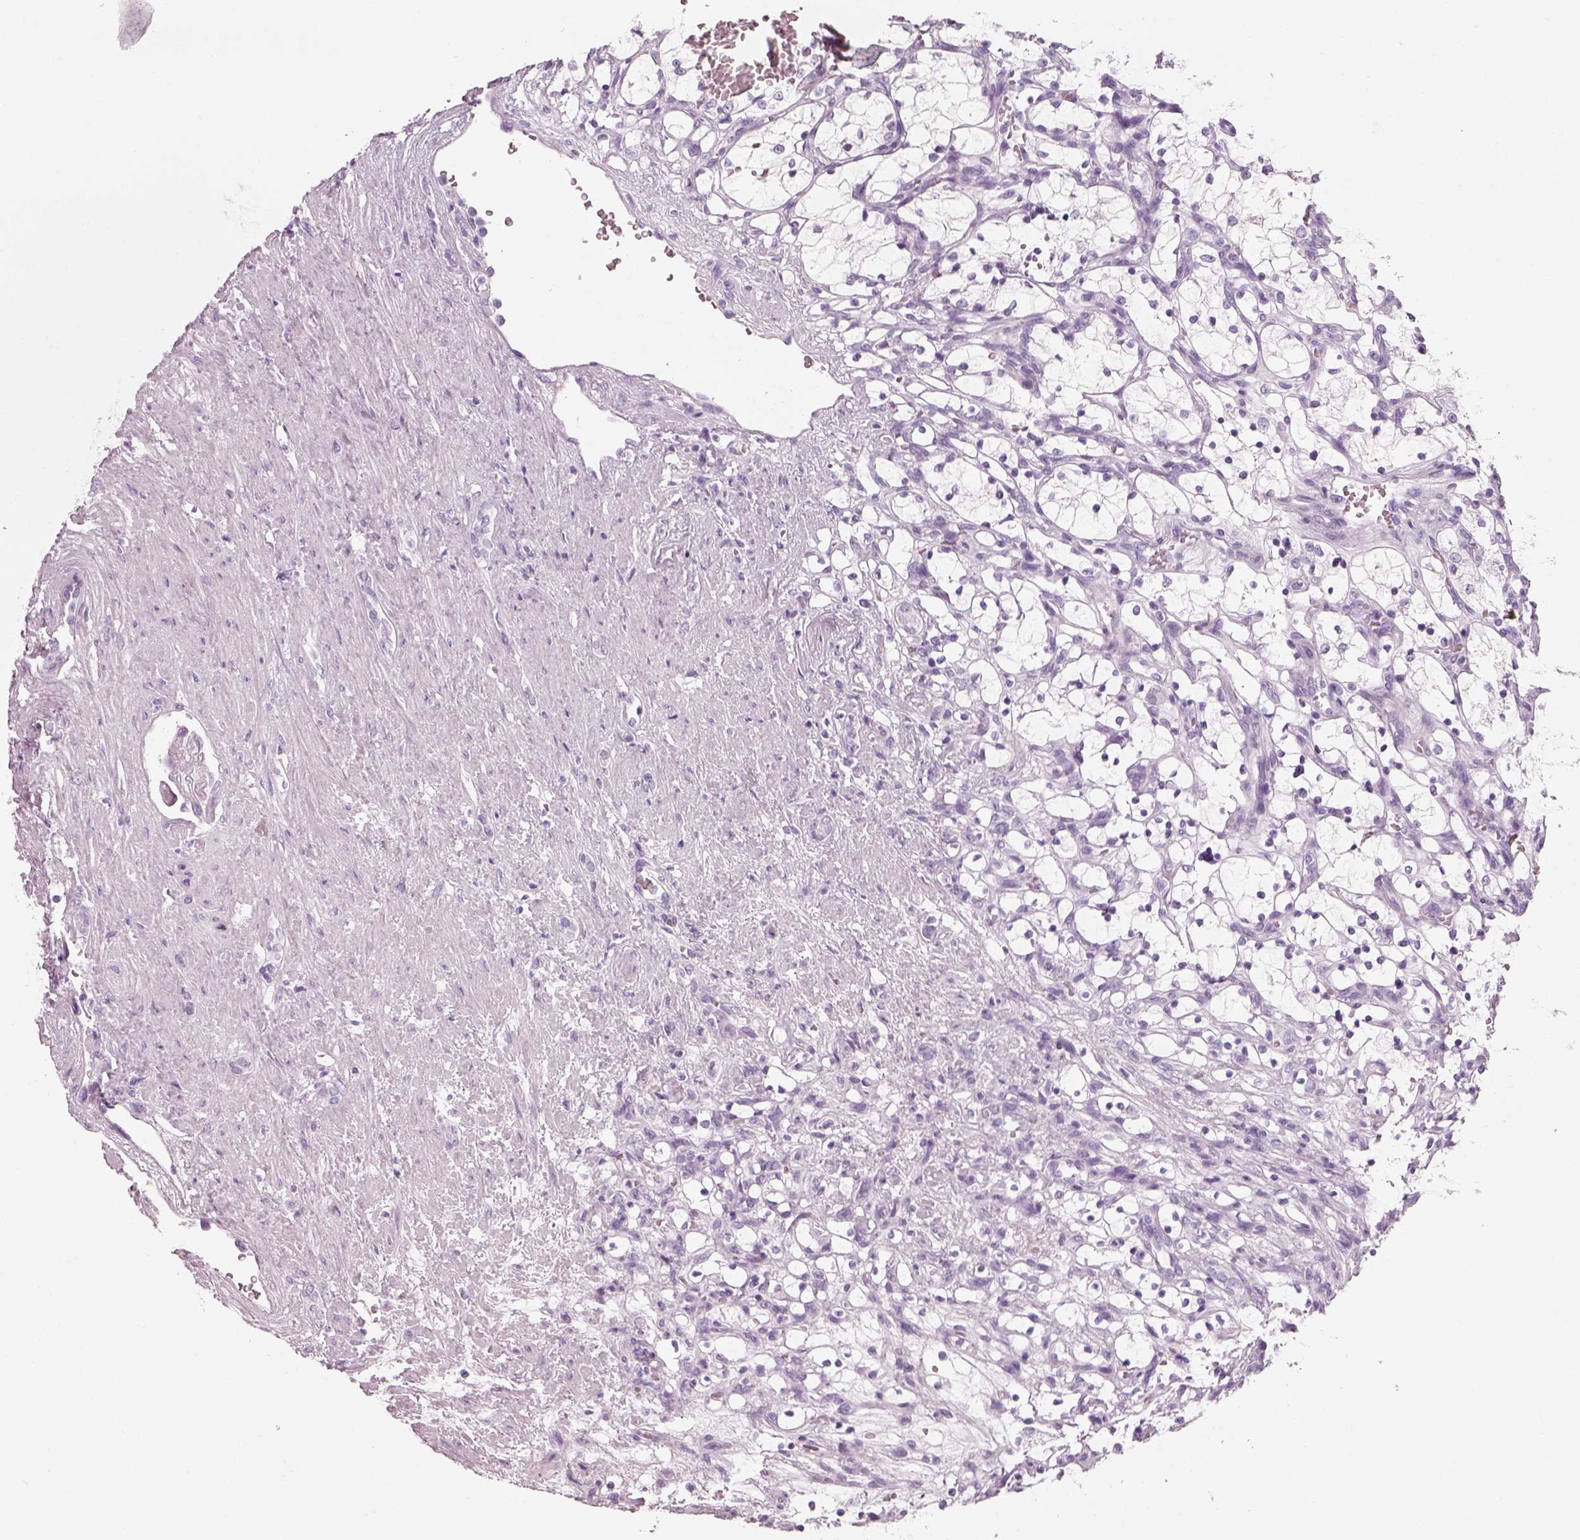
{"staining": {"intensity": "negative", "quantity": "none", "location": "none"}, "tissue": "renal cancer", "cell_type": "Tumor cells", "image_type": "cancer", "snomed": [{"axis": "morphology", "description": "Adenocarcinoma, NOS"}, {"axis": "topography", "description": "Kidney"}], "caption": "Tumor cells show no significant protein staining in adenocarcinoma (renal).", "gene": "CRYAA", "patient": {"sex": "female", "age": 69}}